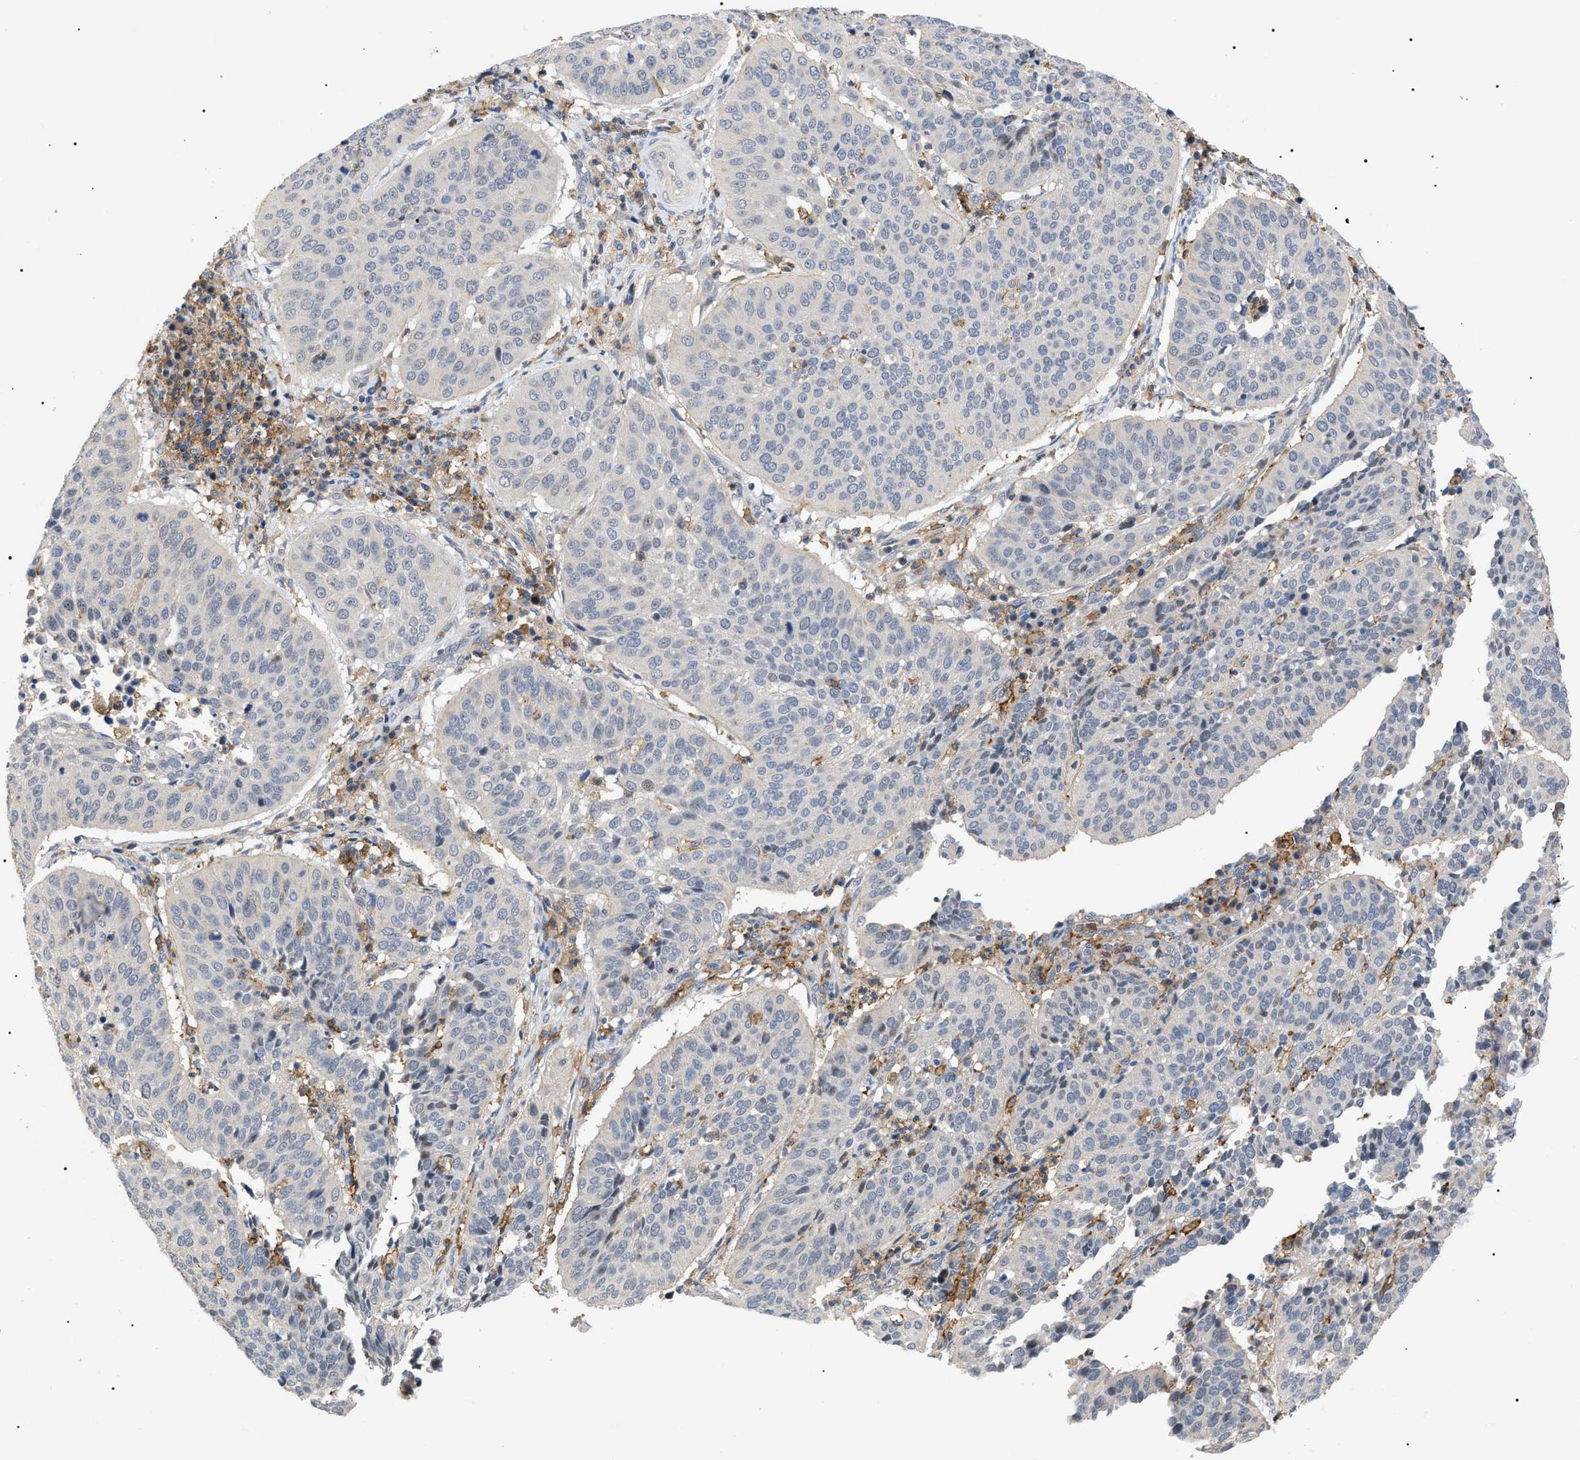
{"staining": {"intensity": "negative", "quantity": "none", "location": "none"}, "tissue": "cervical cancer", "cell_type": "Tumor cells", "image_type": "cancer", "snomed": [{"axis": "morphology", "description": "Normal tissue, NOS"}, {"axis": "morphology", "description": "Squamous cell carcinoma, NOS"}, {"axis": "topography", "description": "Cervix"}], "caption": "Photomicrograph shows no significant protein staining in tumor cells of cervical cancer. (DAB (3,3'-diaminobenzidine) immunohistochemistry (IHC) with hematoxylin counter stain).", "gene": "CD300A", "patient": {"sex": "female", "age": 39}}